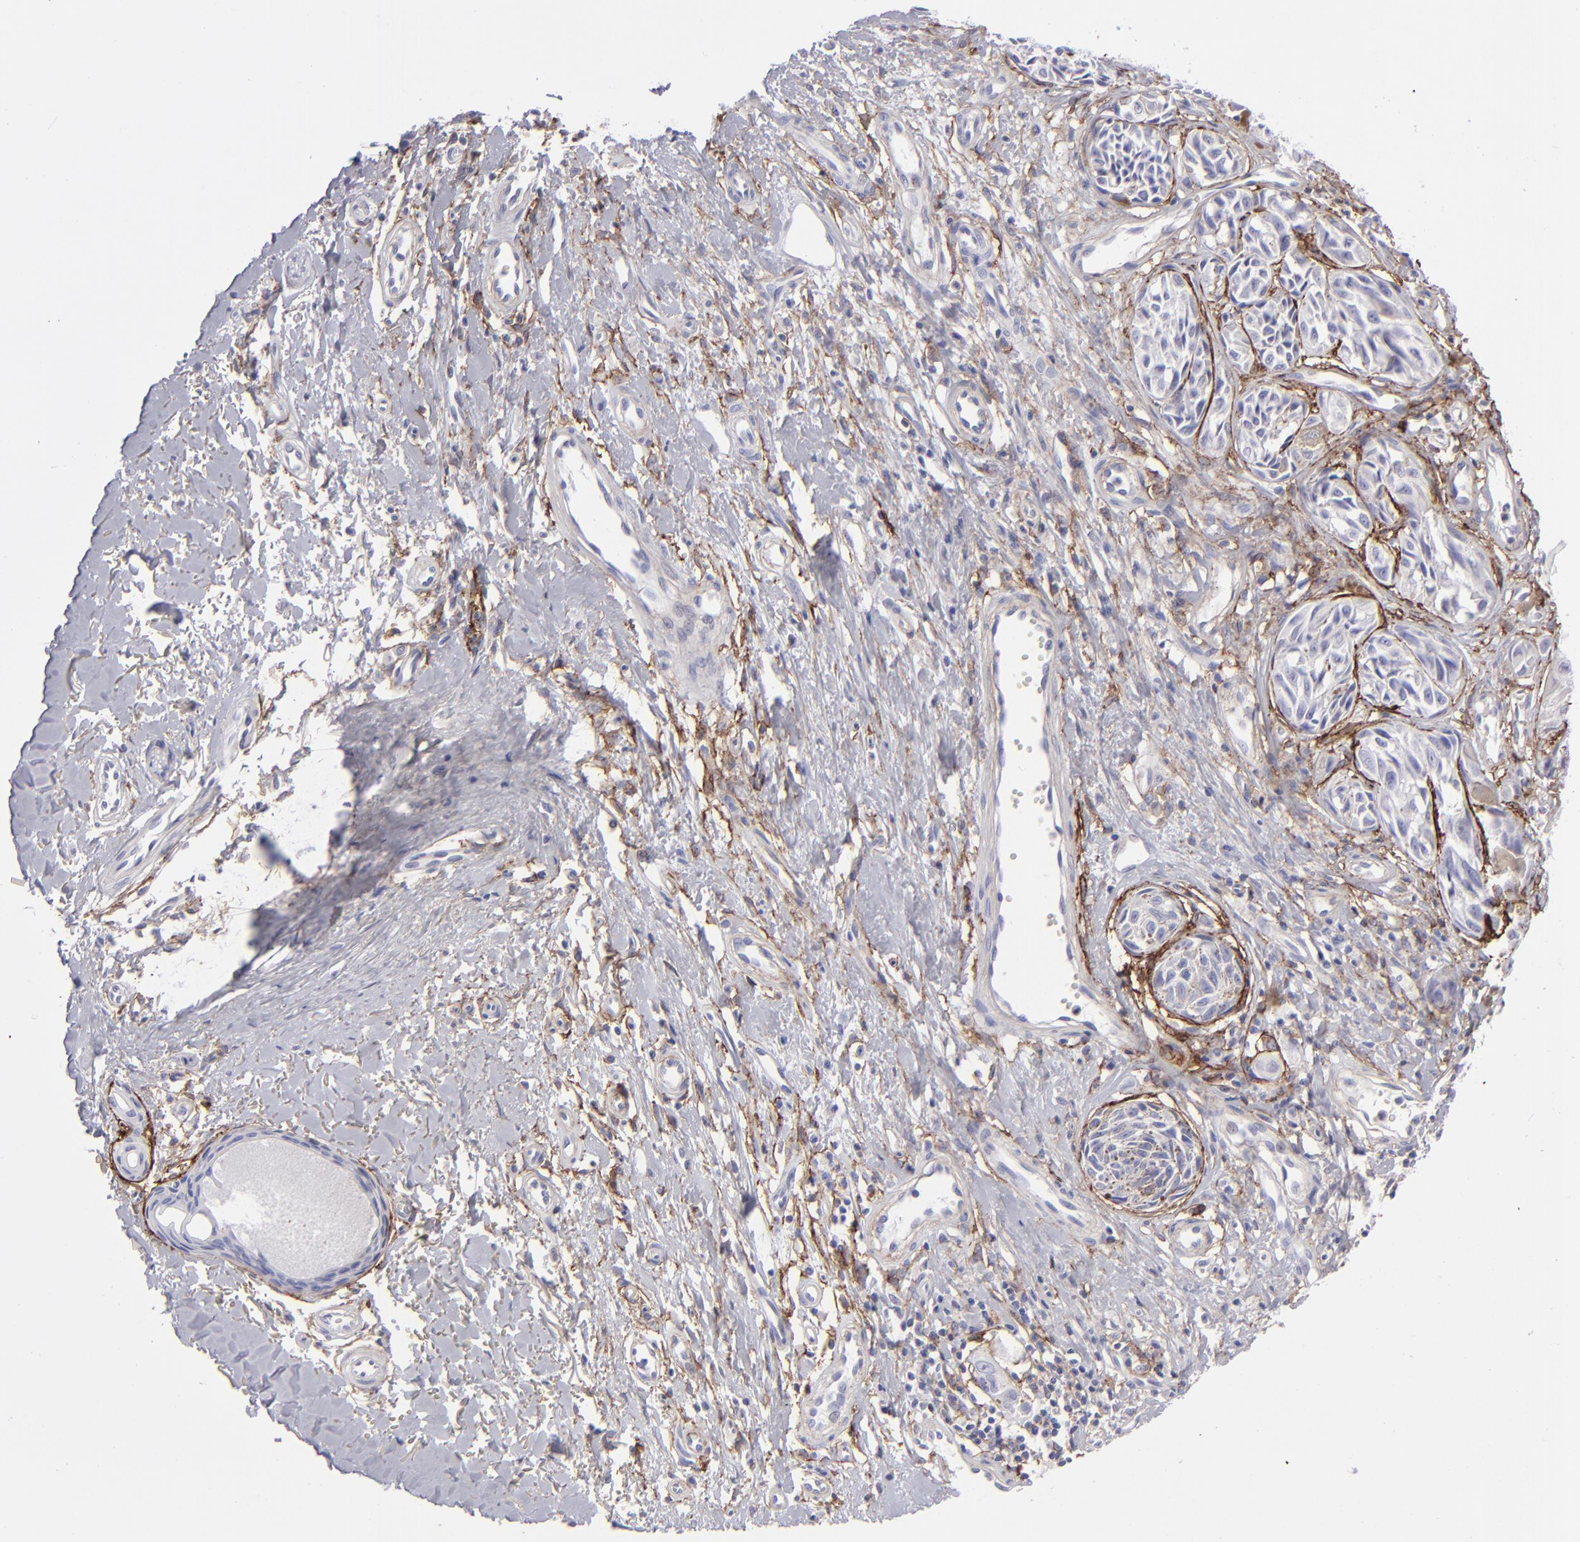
{"staining": {"intensity": "moderate", "quantity": "25%-75%", "location": "cytoplasmic/membranous"}, "tissue": "melanoma", "cell_type": "Tumor cells", "image_type": "cancer", "snomed": [{"axis": "morphology", "description": "Malignant melanoma, NOS"}, {"axis": "topography", "description": "Skin"}], "caption": "Malignant melanoma stained for a protein reveals moderate cytoplasmic/membranous positivity in tumor cells.", "gene": "ANPEP", "patient": {"sex": "male", "age": 67}}